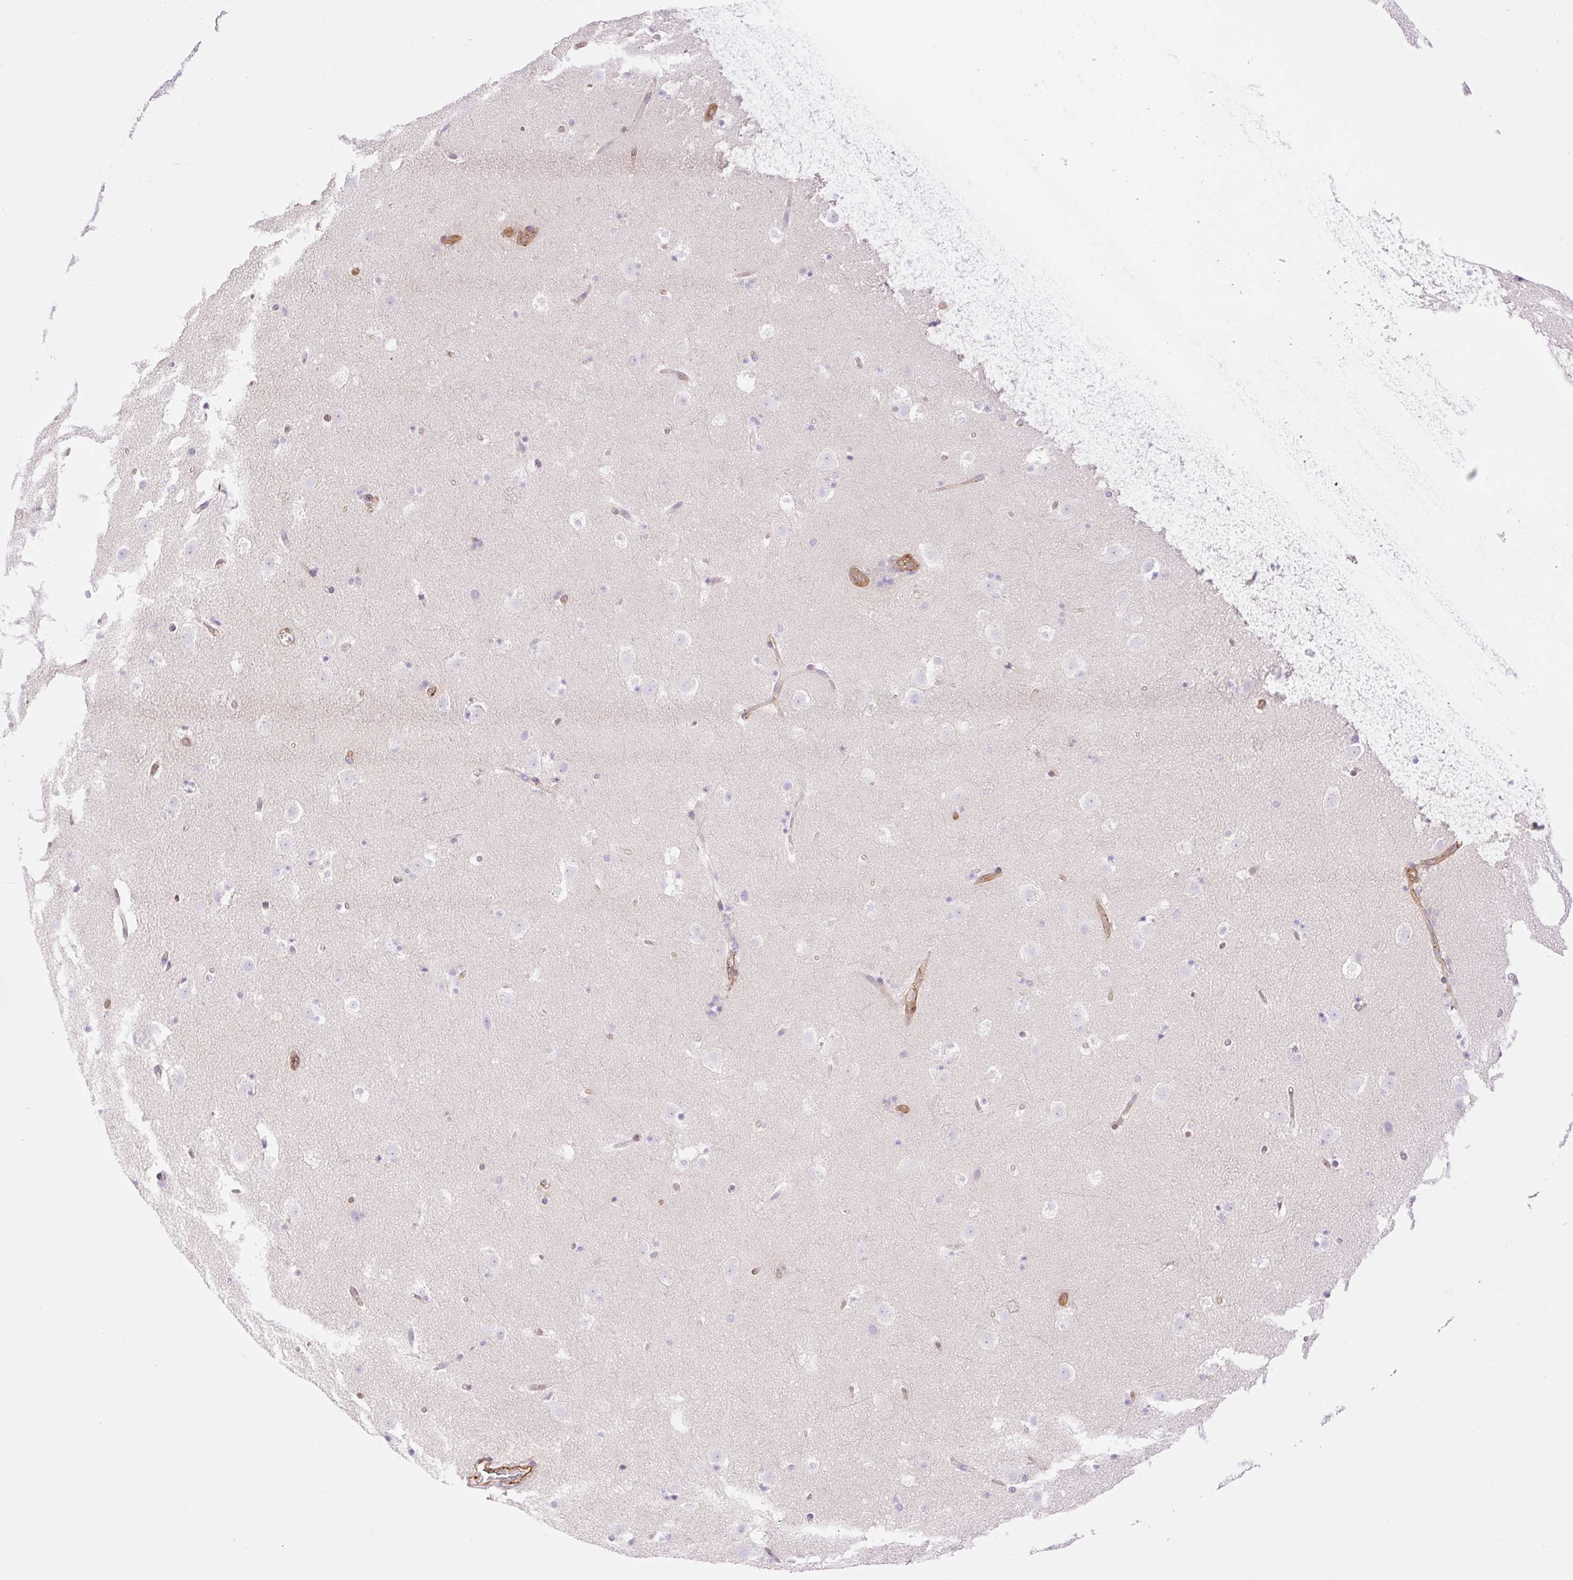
{"staining": {"intensity": "negative", "quantity": "none", "location": "none"}, "tissue": "caudate", "cell_type": "Glial cells", "image_type": "normal", "snomed": [{"axis": "morphology", "description": "Normal tissue, NOS"}, {"axis": "topography", "description": "Lateral ventricle wall"}], "caption": "Human caudate stained for a protein using IHC displays no staining in glial cells.", "gene": "EHD1", "patient": {"sex": "male", "age": 37}}